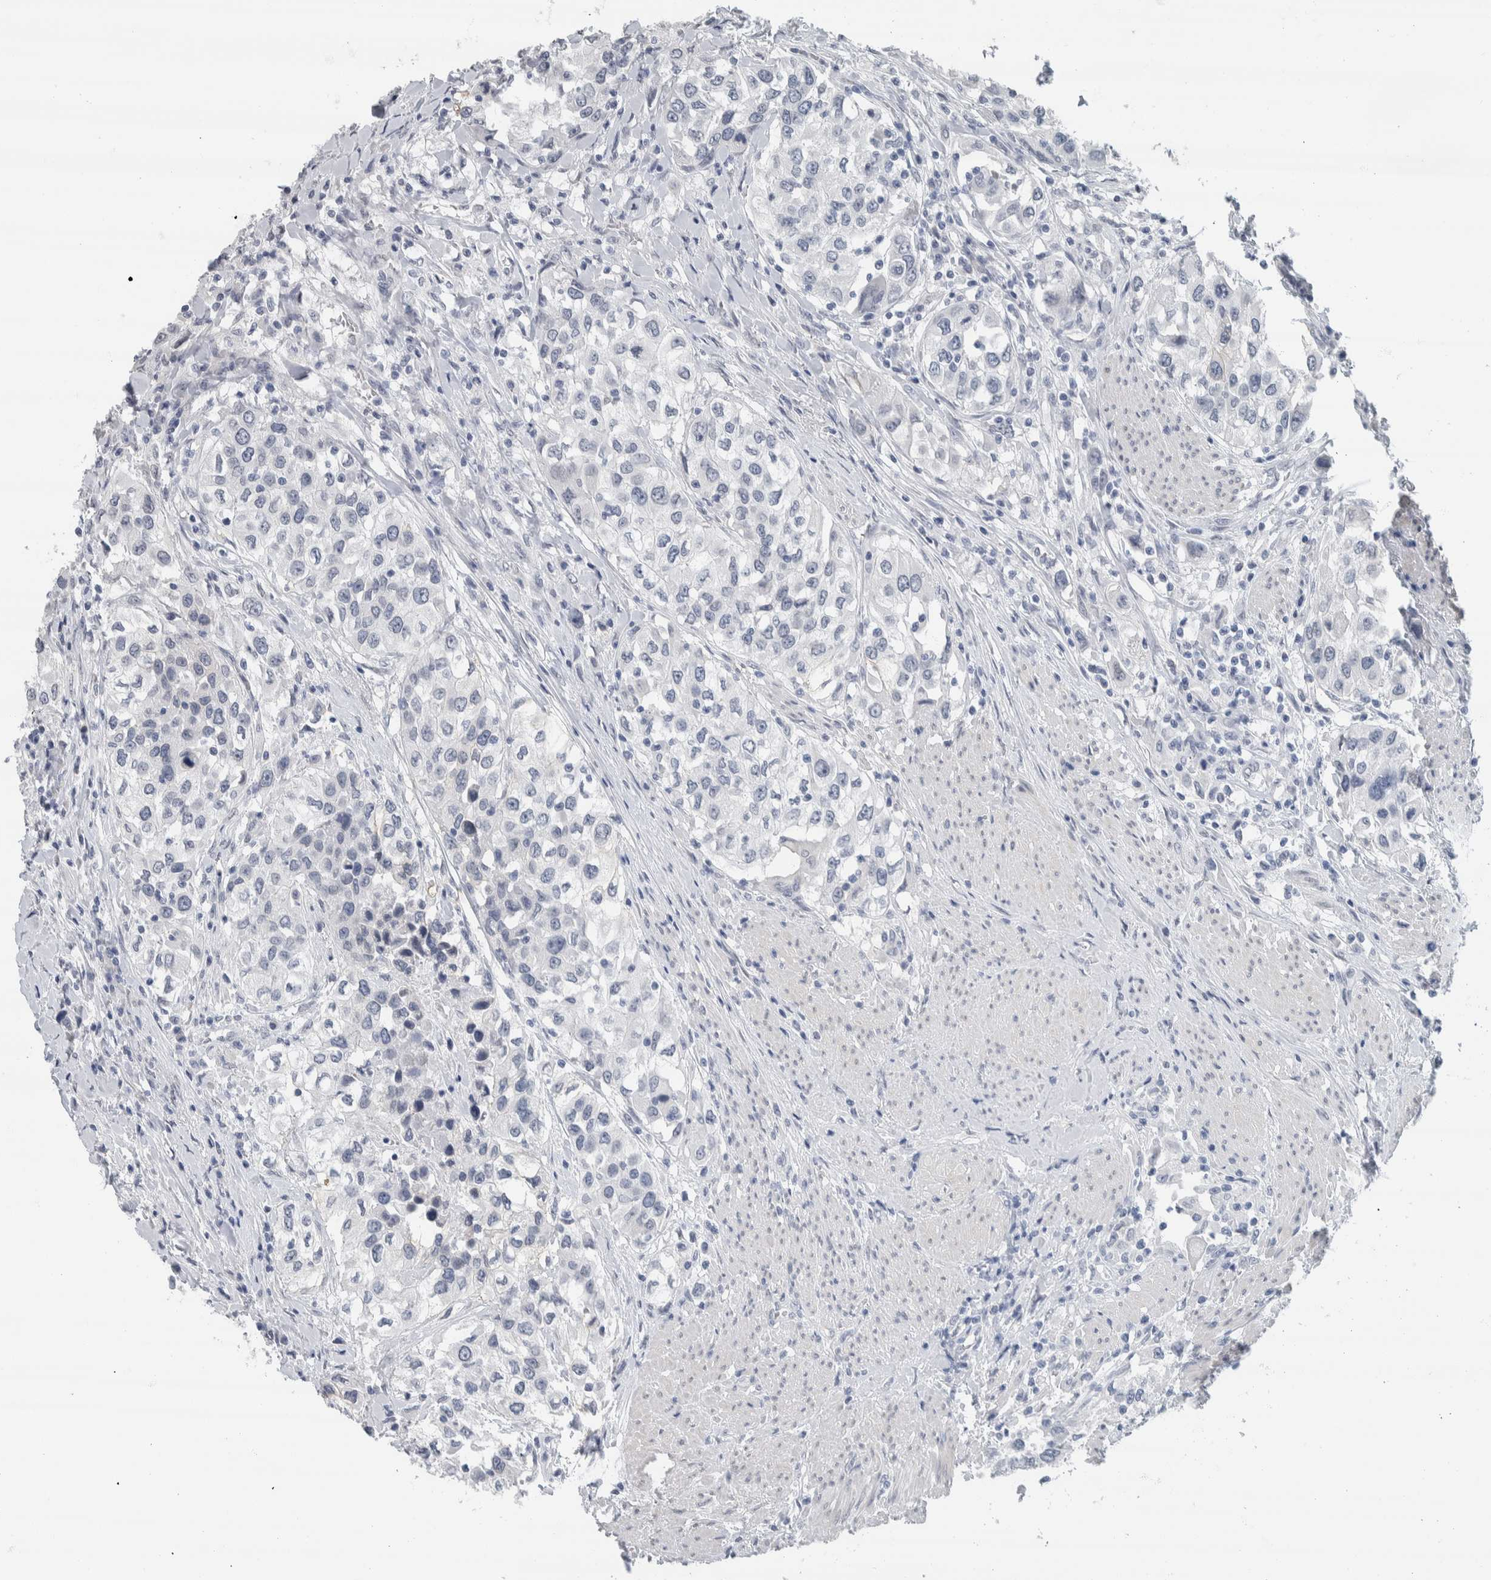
{"staining": {"intensity": "negative", "quantity": "none", "location": "none"}, "tissue": "urothelial cancer", "cell_type": "Tumor cells", "image_type": "cancer", "snomed": [{"axis": "morphology", "description": "Urothelial carcinoma, High grade"}, {"axis": "topography", "description": "Urinary bladder"}], "caption": "Immunohistochemistry (IHC) image of human urothelial cancer stained for a protein (brown), which reveals no staining in tumor cells.", "gene": "NEFM", "patient": {"sex": "female", "age": 80}}